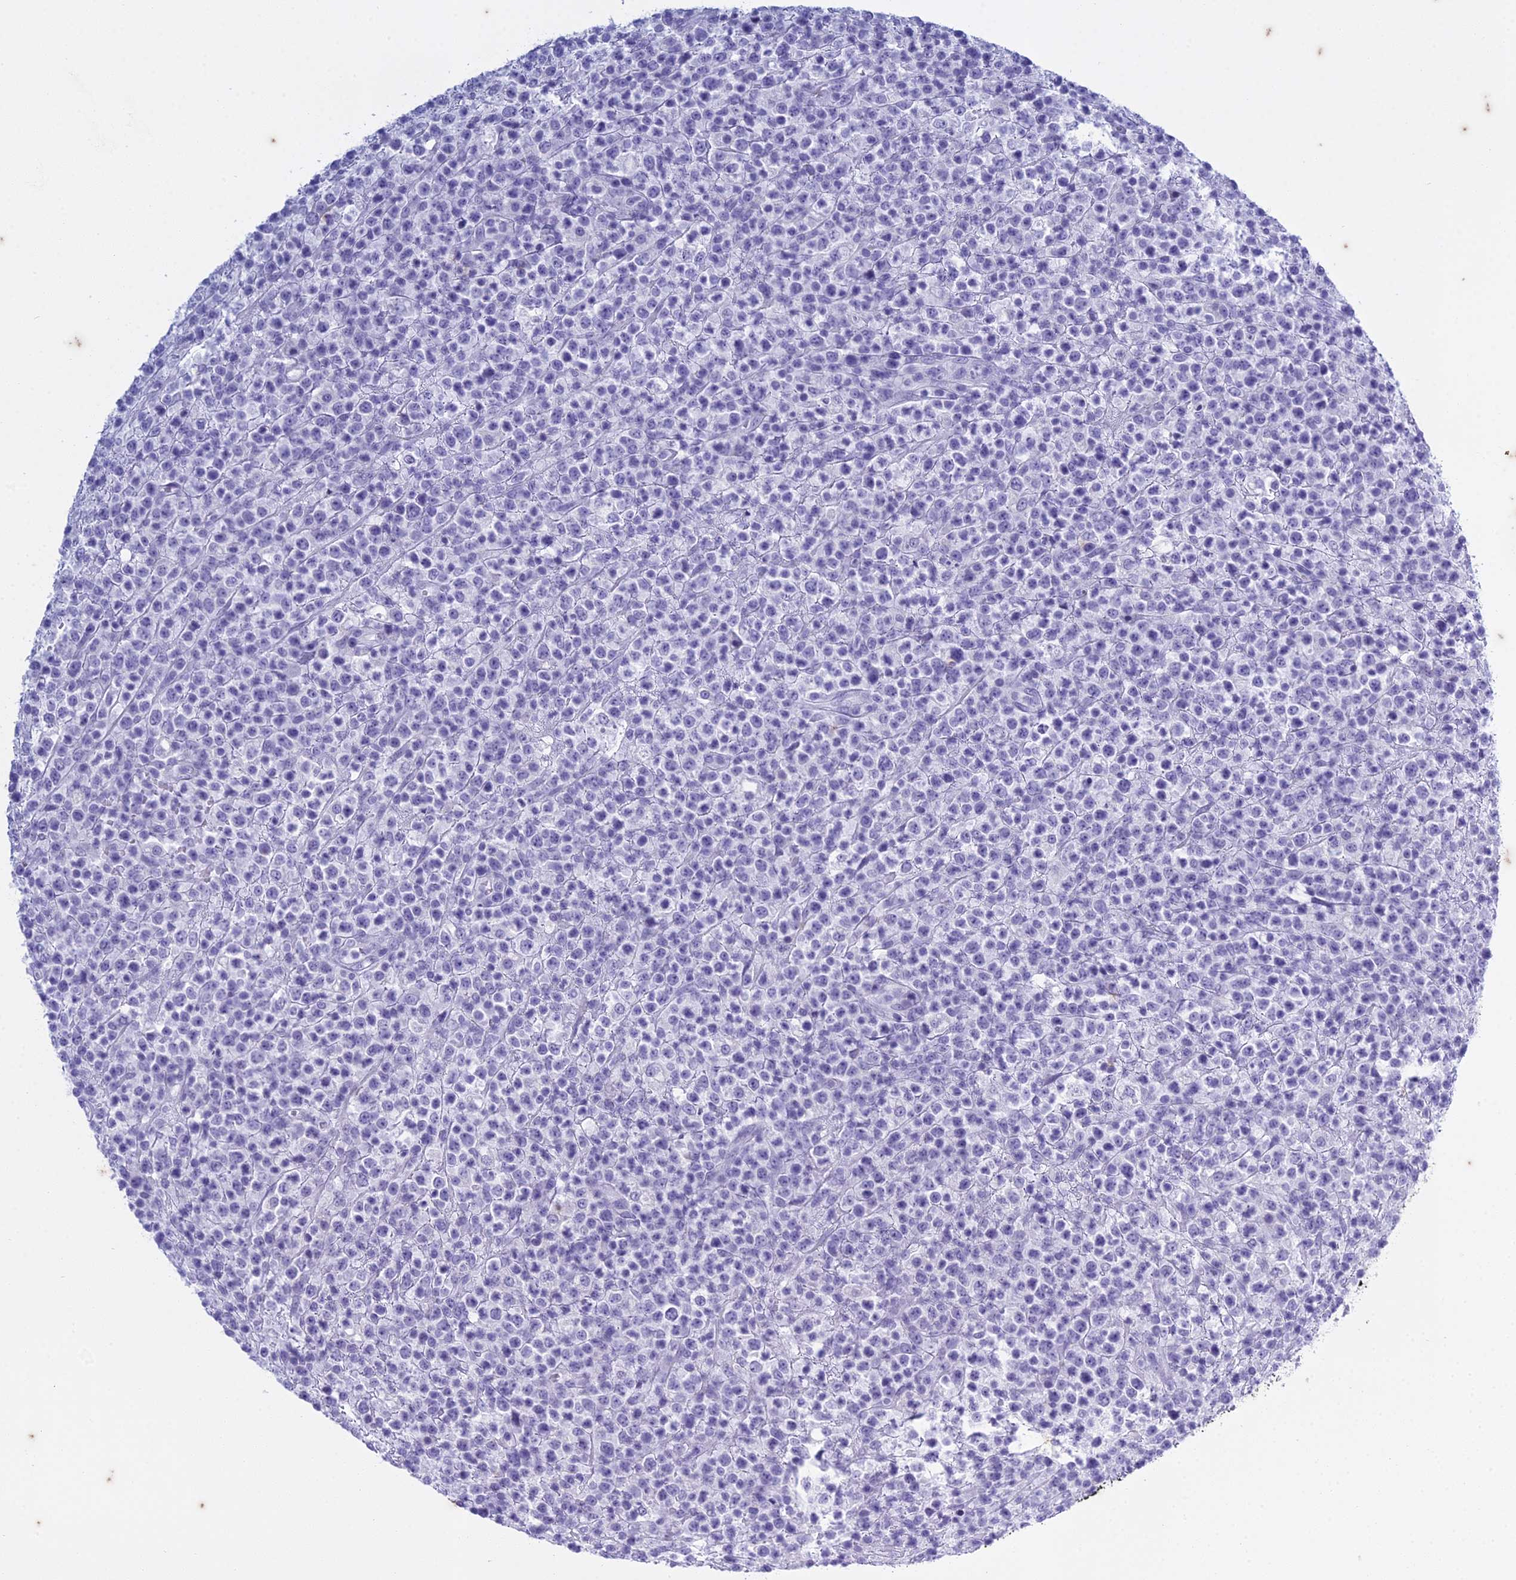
{"staining": {"intensity": "negative", "quantity": "none", "location": "none"}, "tissue": "lymphoma", "cell_type": "Tumor cells", "image_type": "cancer", "snomed": [{"axis": "morphology", "description": "Malignant lymphoma, non-Hodgkin's type, High grade"}, {"axis": "topography", "description": "Colon"}], "caption": "A histopathology image of human malignant lymphoma, non-Hodgkin's type (high-grade) is negative for staining in tumor cells.", "gene": "HMGB4", "patient": {"sex": "female", "age": 53}}